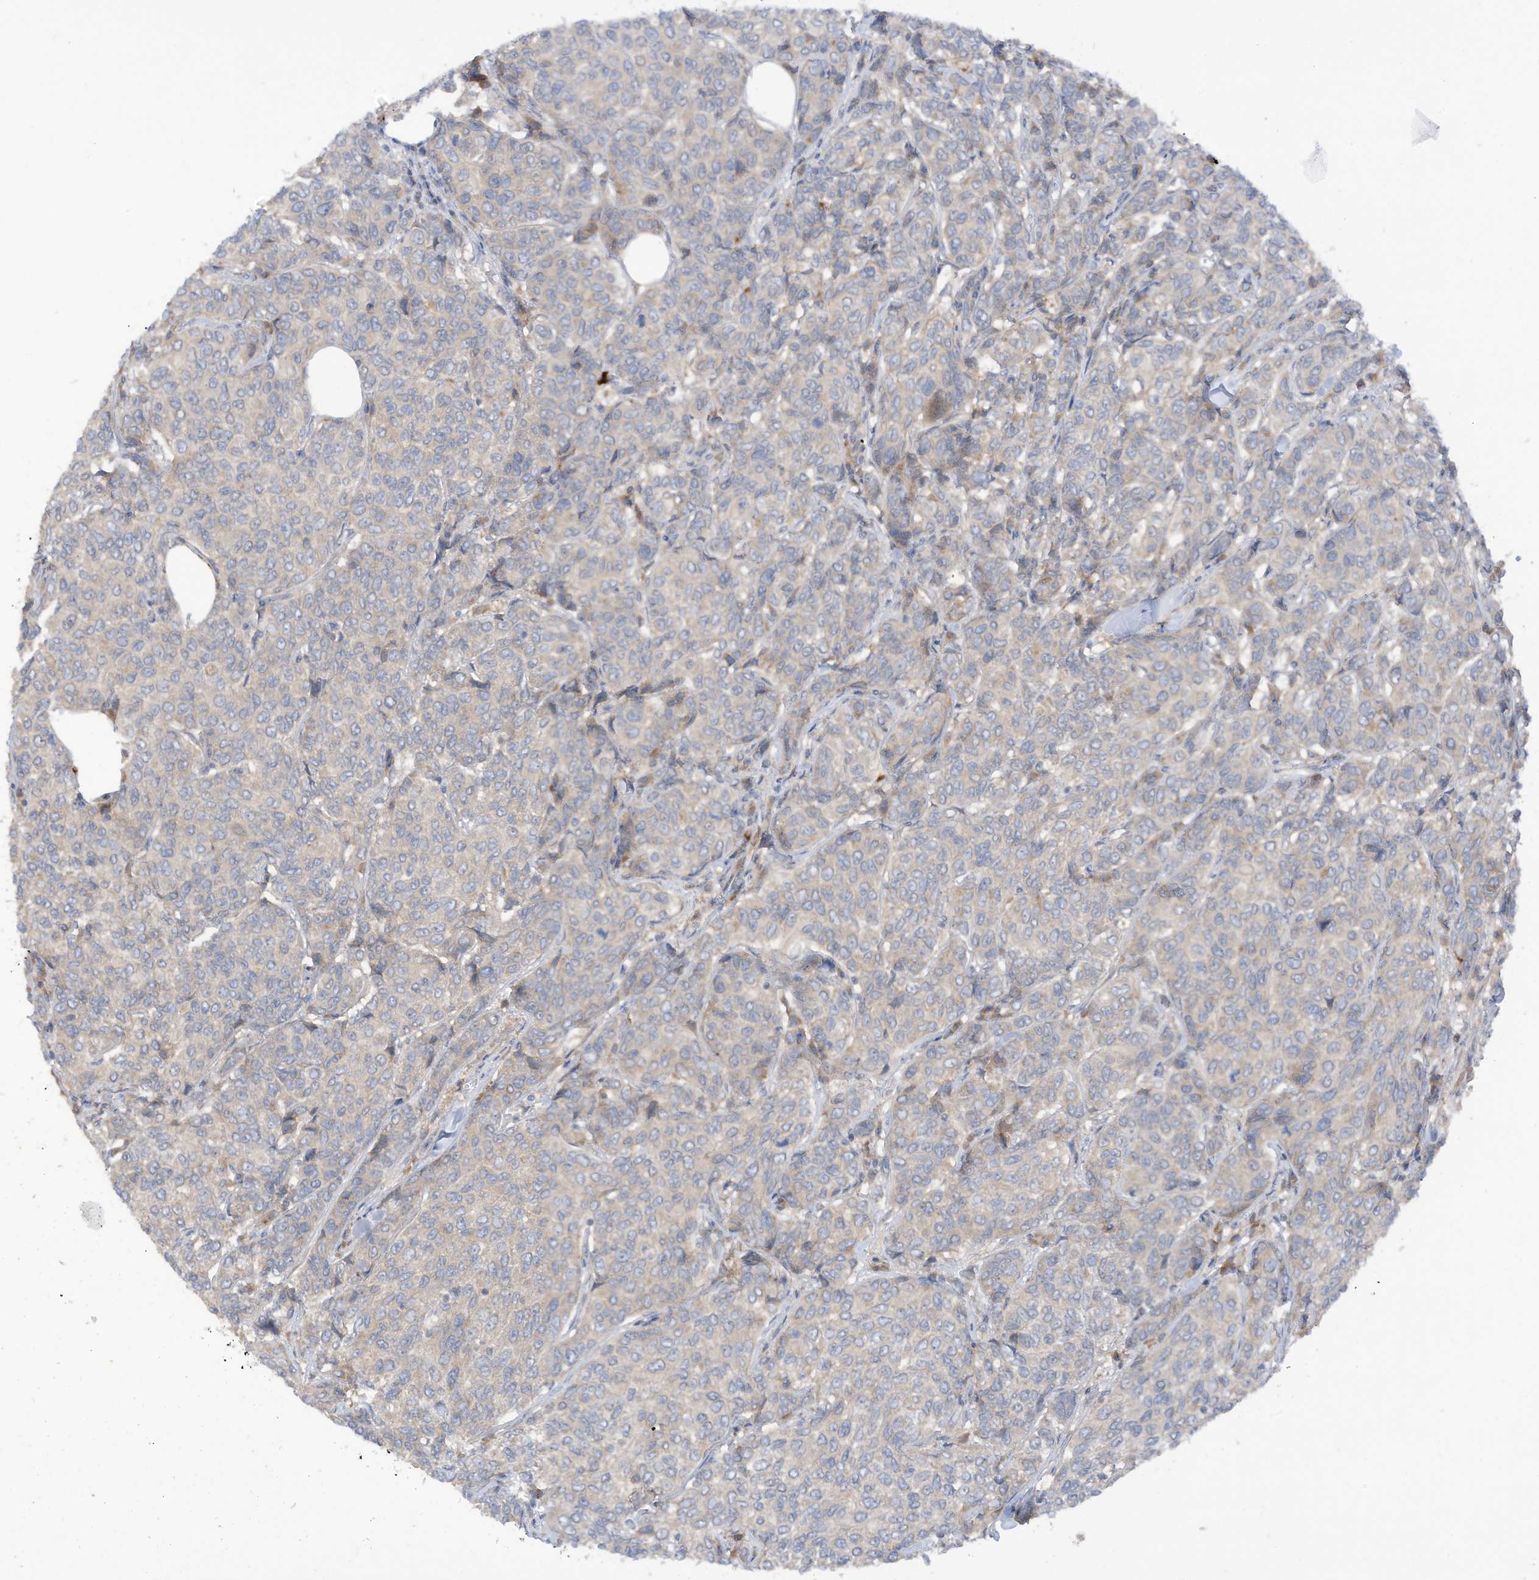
{"staining": {"intensity": "negative", "quantity": "none", "location": "none"}, "tissue": "breast cancer", "cell_type": "Tumor cells", "image_type": "cancer", "snomed": [{"axis": "morphology", "description": "Duct carcinoma"}, {"axis": "topography", "description": "Breast"}], "caption": "A micrograph of breast cancer stained for a protein exhibits no brown staining in tumor cells. (IHC, brightfield microscopy, high magnification).", "gene": "LRRN2", "patient": {"sex": "female", "age": 55}}